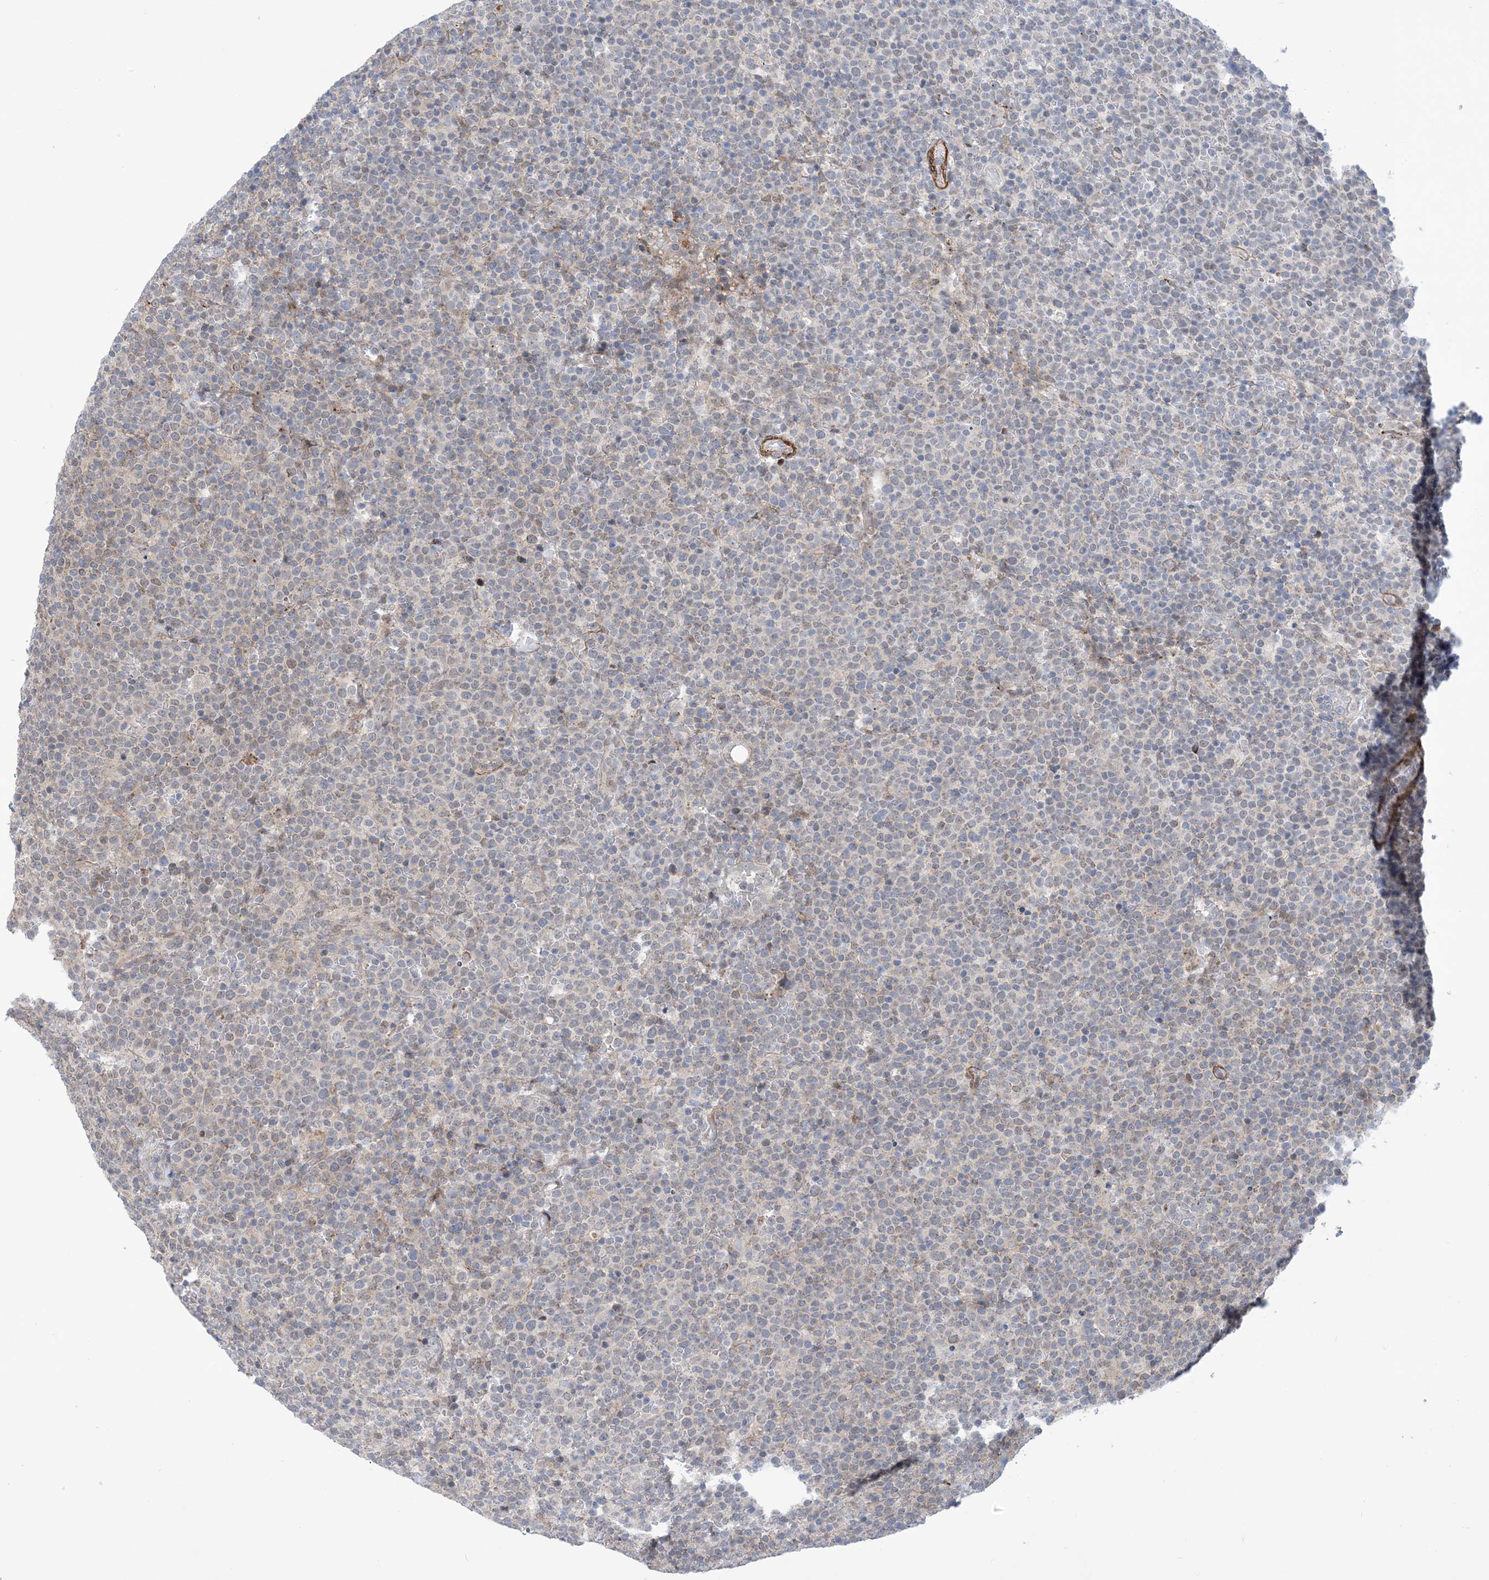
{"staining": {"intensity": "negative", "quantity": "none", "location": "none"}, "tissue": "lymphoma", "cell_type": "Tumor cells", "image_type": "cancer", "snomed": [{"axis": "morphology", "description": "Malignant lymphoma, non-Hodgkin's type, High grade"}, {"axis": "topography", "description": "Lymph node"}], "caption": "Immunohistochemistry (IHC) of lymphoma demonstrates no staining in tumor cells. The staining is performed using DAB (3,3'-diaminobenzidine) brown chromogen with nuclei counter-stained in using hematoxylin.", "gene": "ZNF8", "patient": {"sex": "male", "age": 61}}